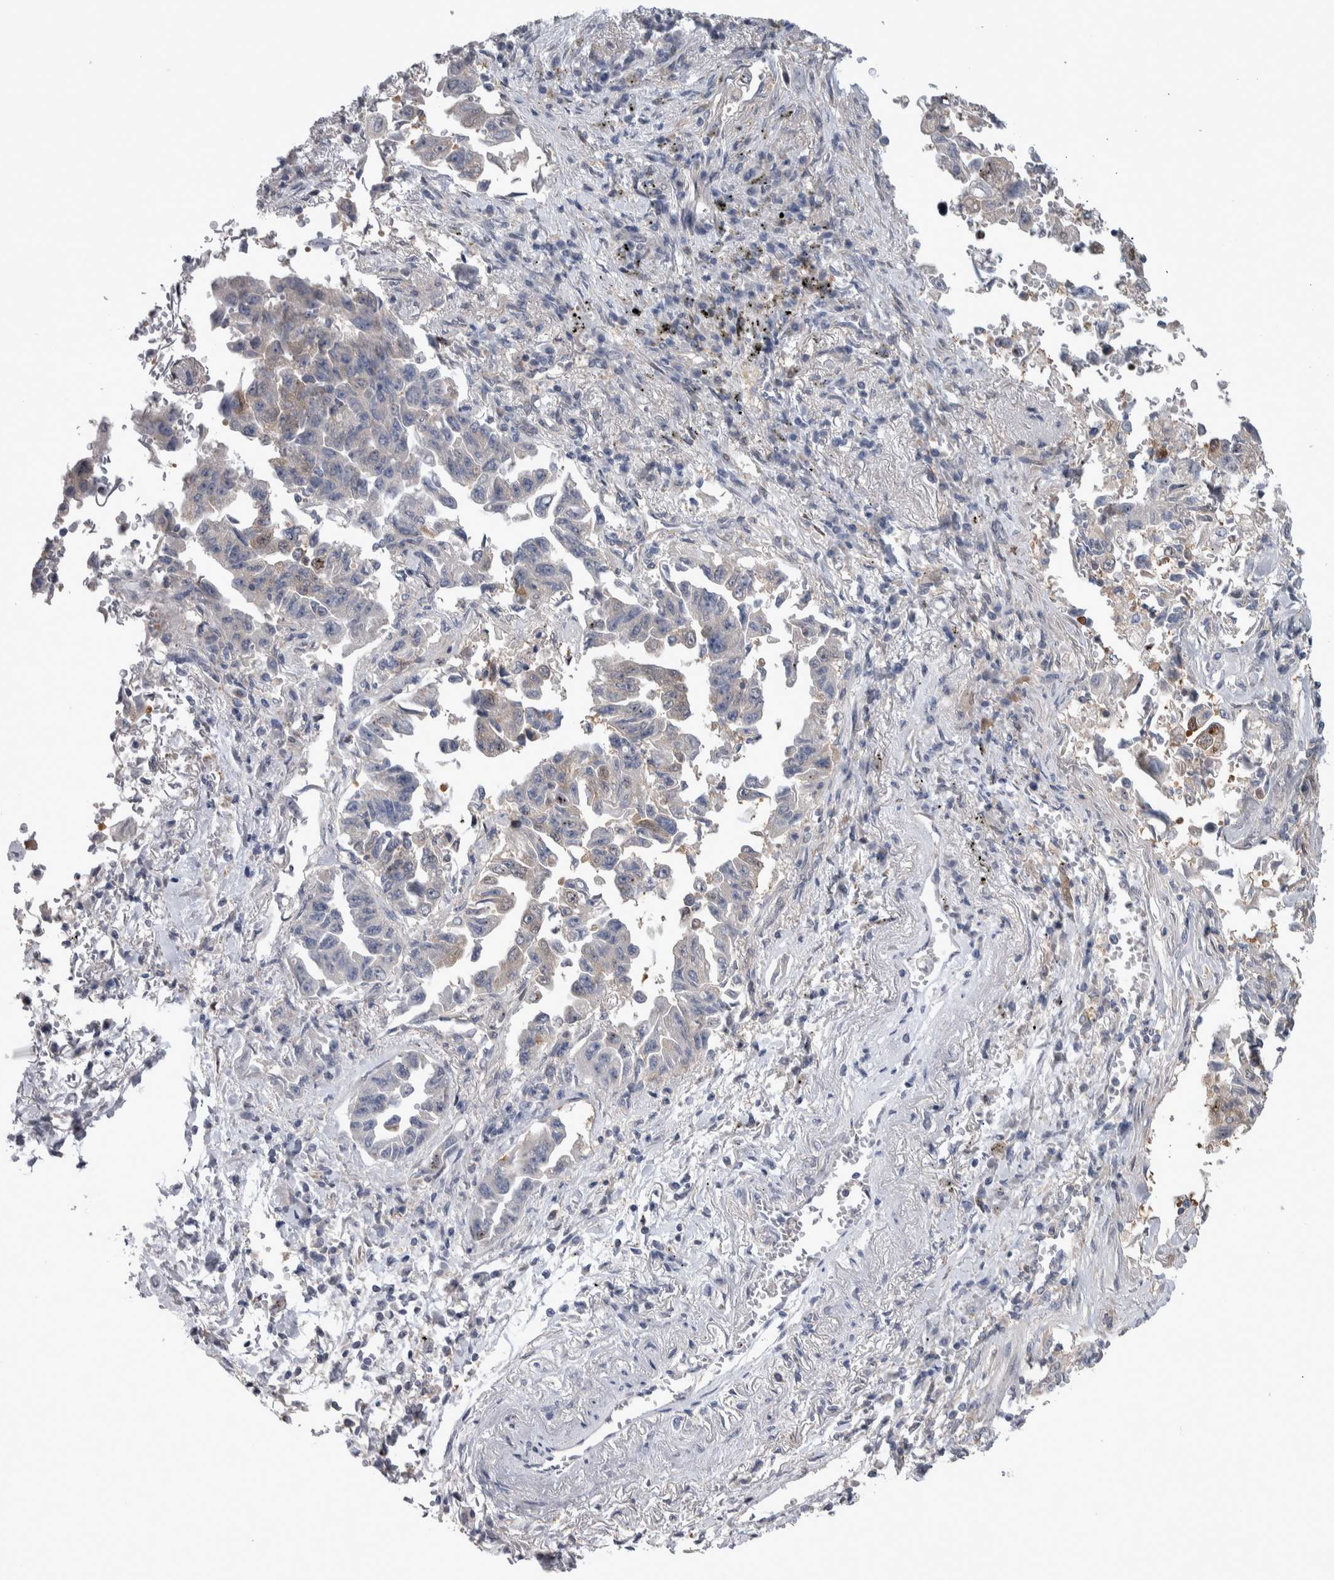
{"staining": {"intensity": "weak", "quantity": "<25%", "location": "cytoplasmic/membranous"}, "tissue": "lung cancer", "cell_type": "Tumor cells", "image_type": "cancer", "snomed": [{"axis": "morphology", "description": "Adenocarcinoma, NOS"}, {"axis": "topography", "description": "Lung"}], "caption": "Immunohistochemical staining of adenocarcinoma (lung) displays no significant positivity in tumor cells. (DAB (3,3'-diaminobenzidine) immunohistochemistry with hematoxylin counter stain).", "gene": "TAX1BP1", "patient": {"sex": "female", "age": 51}}